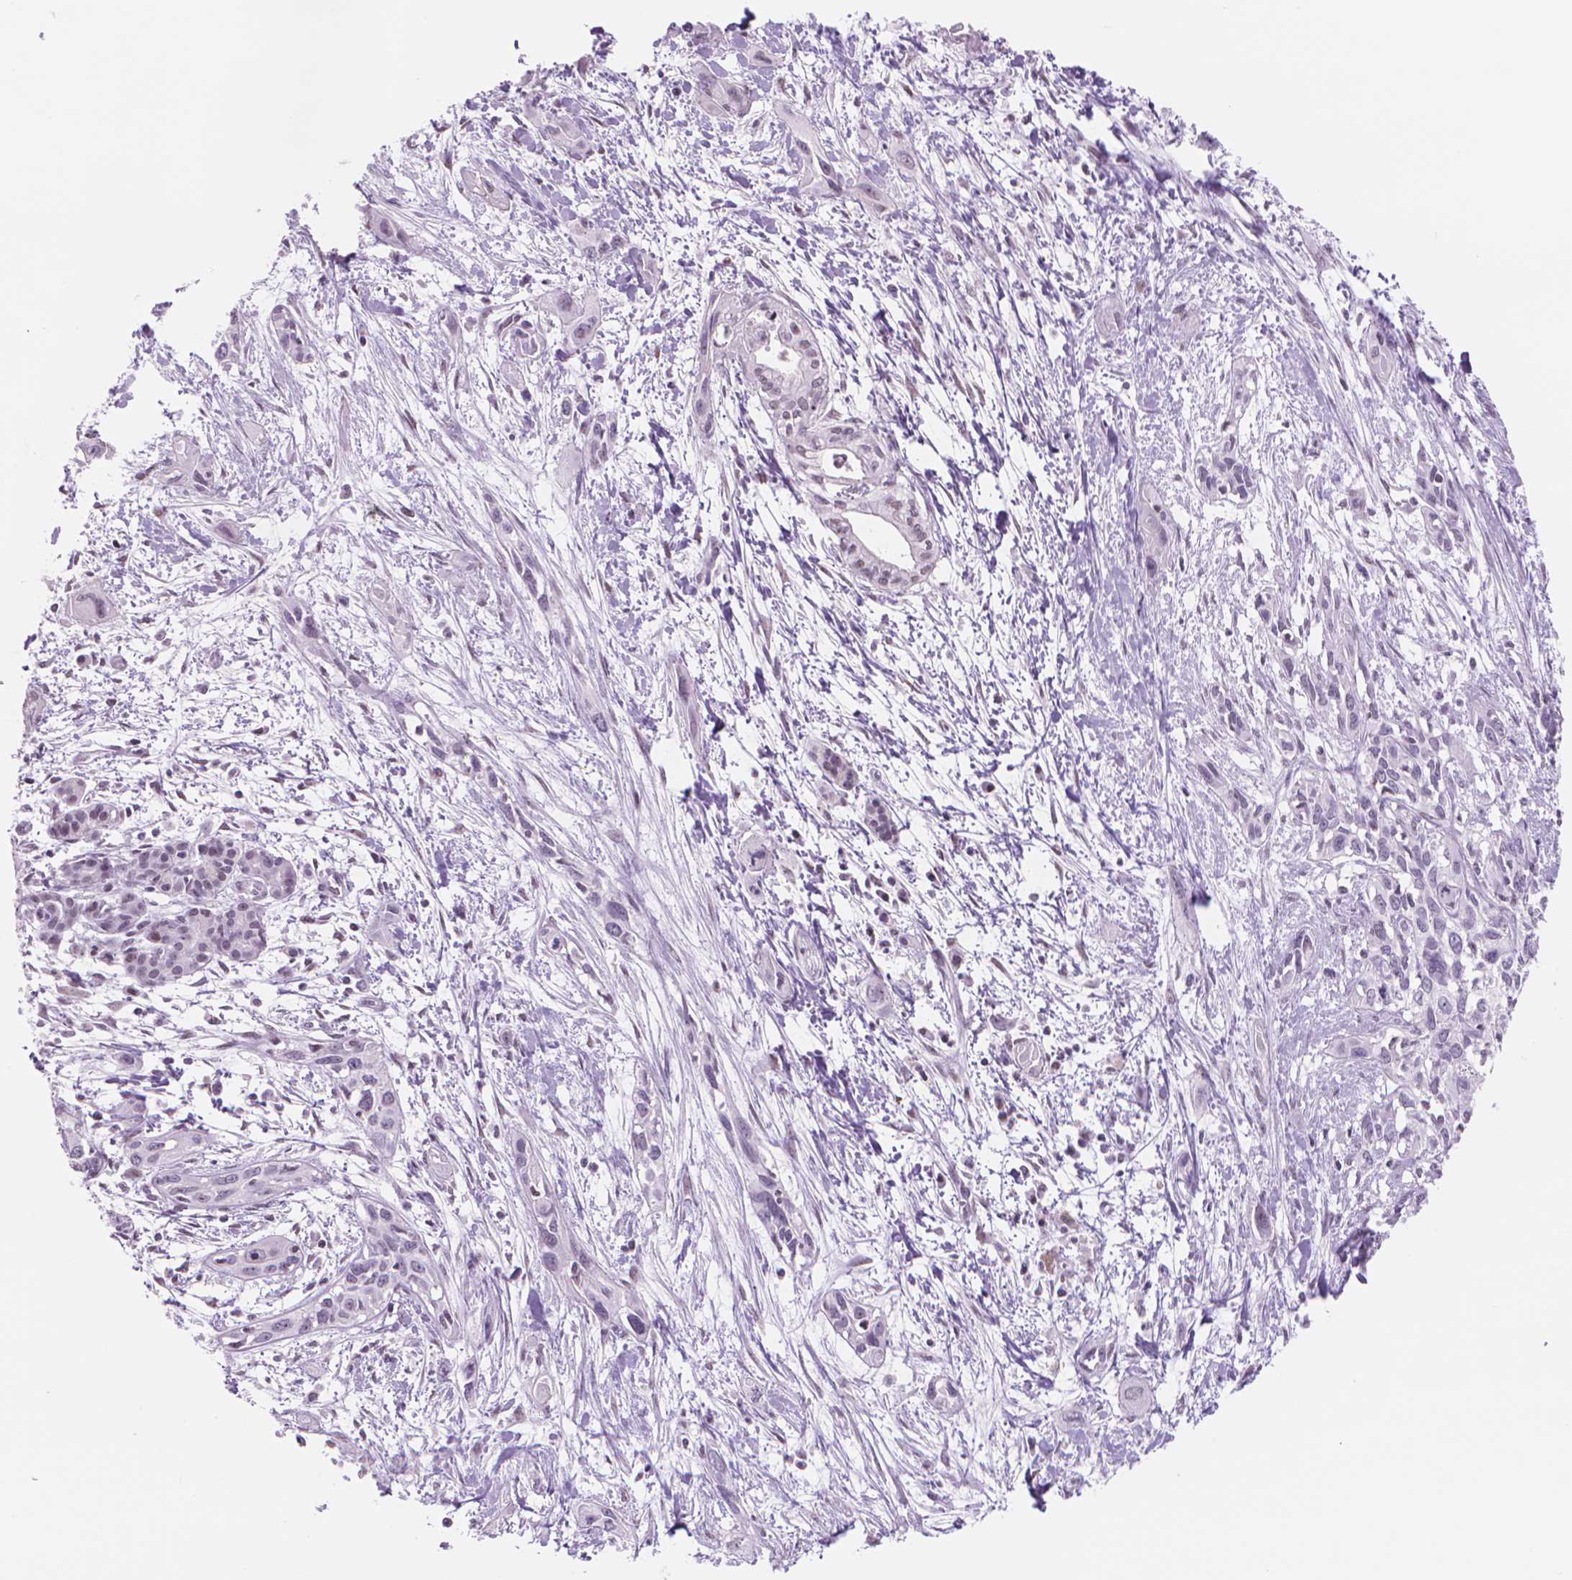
{"staining": {"intensity": "weak", "quantity": "<25%", "location": "nuclear"}, "tissue": "pancreatic cancer", "cell_type": "Tumor cells", "image_type": "cancer", "snomed": [{"axis": "morphology", "description": "Adenocarcinoma, NOS"}, {"axis": "topography", "description": "Pancreas"}], "caption": "Pancreatic adenocarcinoma was stained to show a protein in brown. There is no significant expression in tumor cells.", "gene": "POLR3D", "patient": {"sex": "female", "age": 55}}